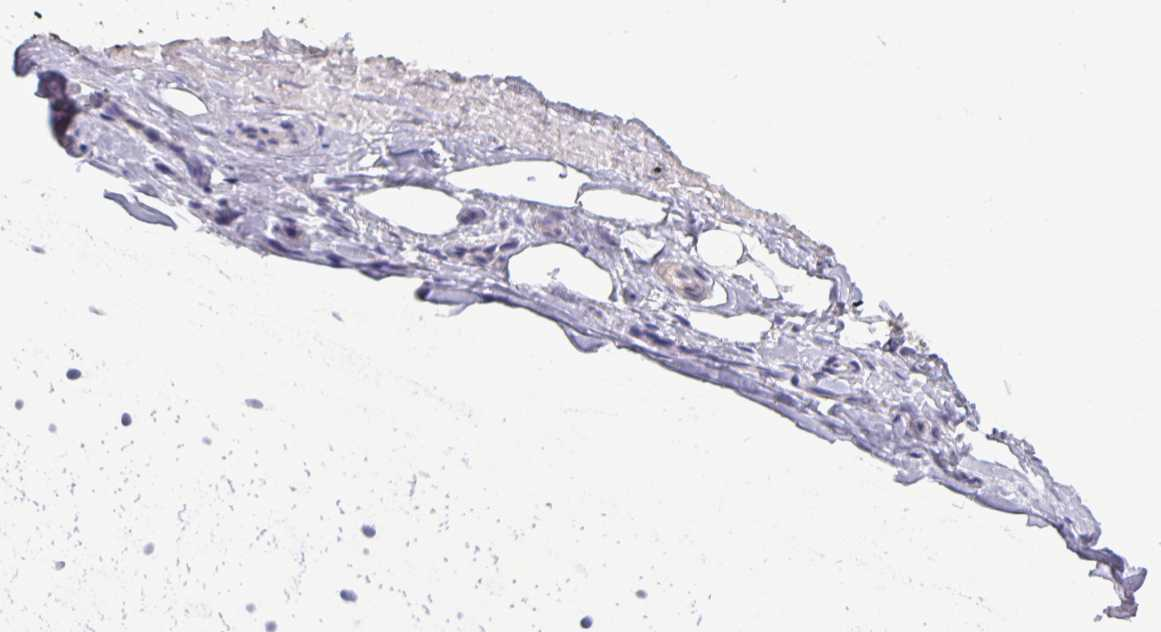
{"staining": {"intensity": "negative", "quantity": "none", "location": "none"}, "tissue": "adipose tissue", "cell_type": "Adipocytes", "image_type": "normal", "snomed": [{"axis": "morphology", "description": "Normal tissue, NOS"}, {"axis": "topography", "description": "Cartilage tissue"}], "caption": "The immunohistochemistry histopathology image has no significant expression in adipocytes of adipose tissue. The staining is performed using DAB brown chromogen with nuclei counter-stained in using hematoxylin.", "gene": "GDF15", "patient": {"sex": "male", "age": 65}}